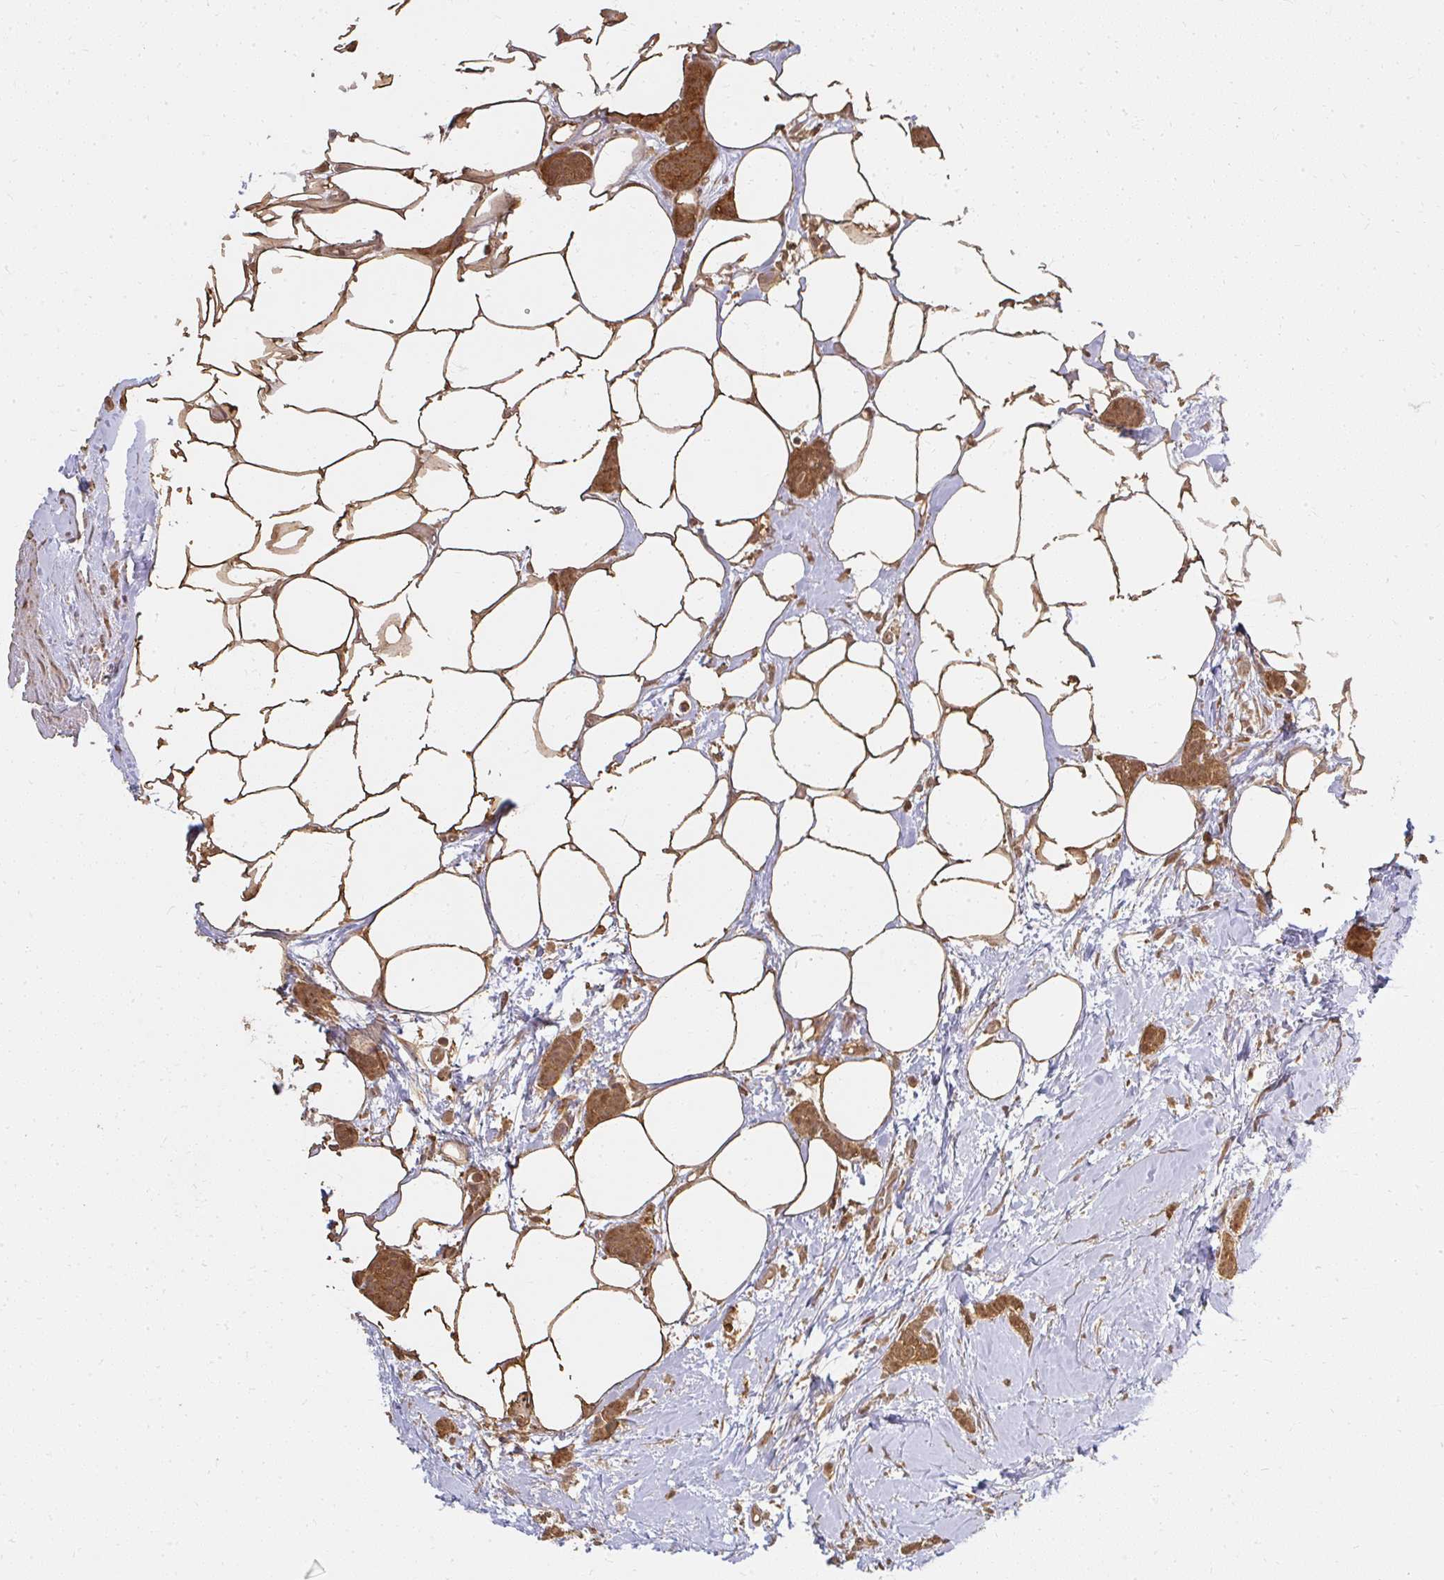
{"staining": {"intensity": "strong", "quantity": ">75%", "location": "cytoplasmic/membranous"}, "tissue": "breast cancer", "cell_type": "Tumor cells", "image_type": "cancer", "snomed": [{"axis": "morphology", "description": "Duct carcinoma"}, {"axis": "topography", "description": "Breast"}], "caption": "Human breast cancer stained with a brown dye demonstrates strong cytoplasmic/membranous positive expression in approximately >75% of tumor cells.", "gene": "LARS2", "patient": {"sex": "female", "age": 72}}